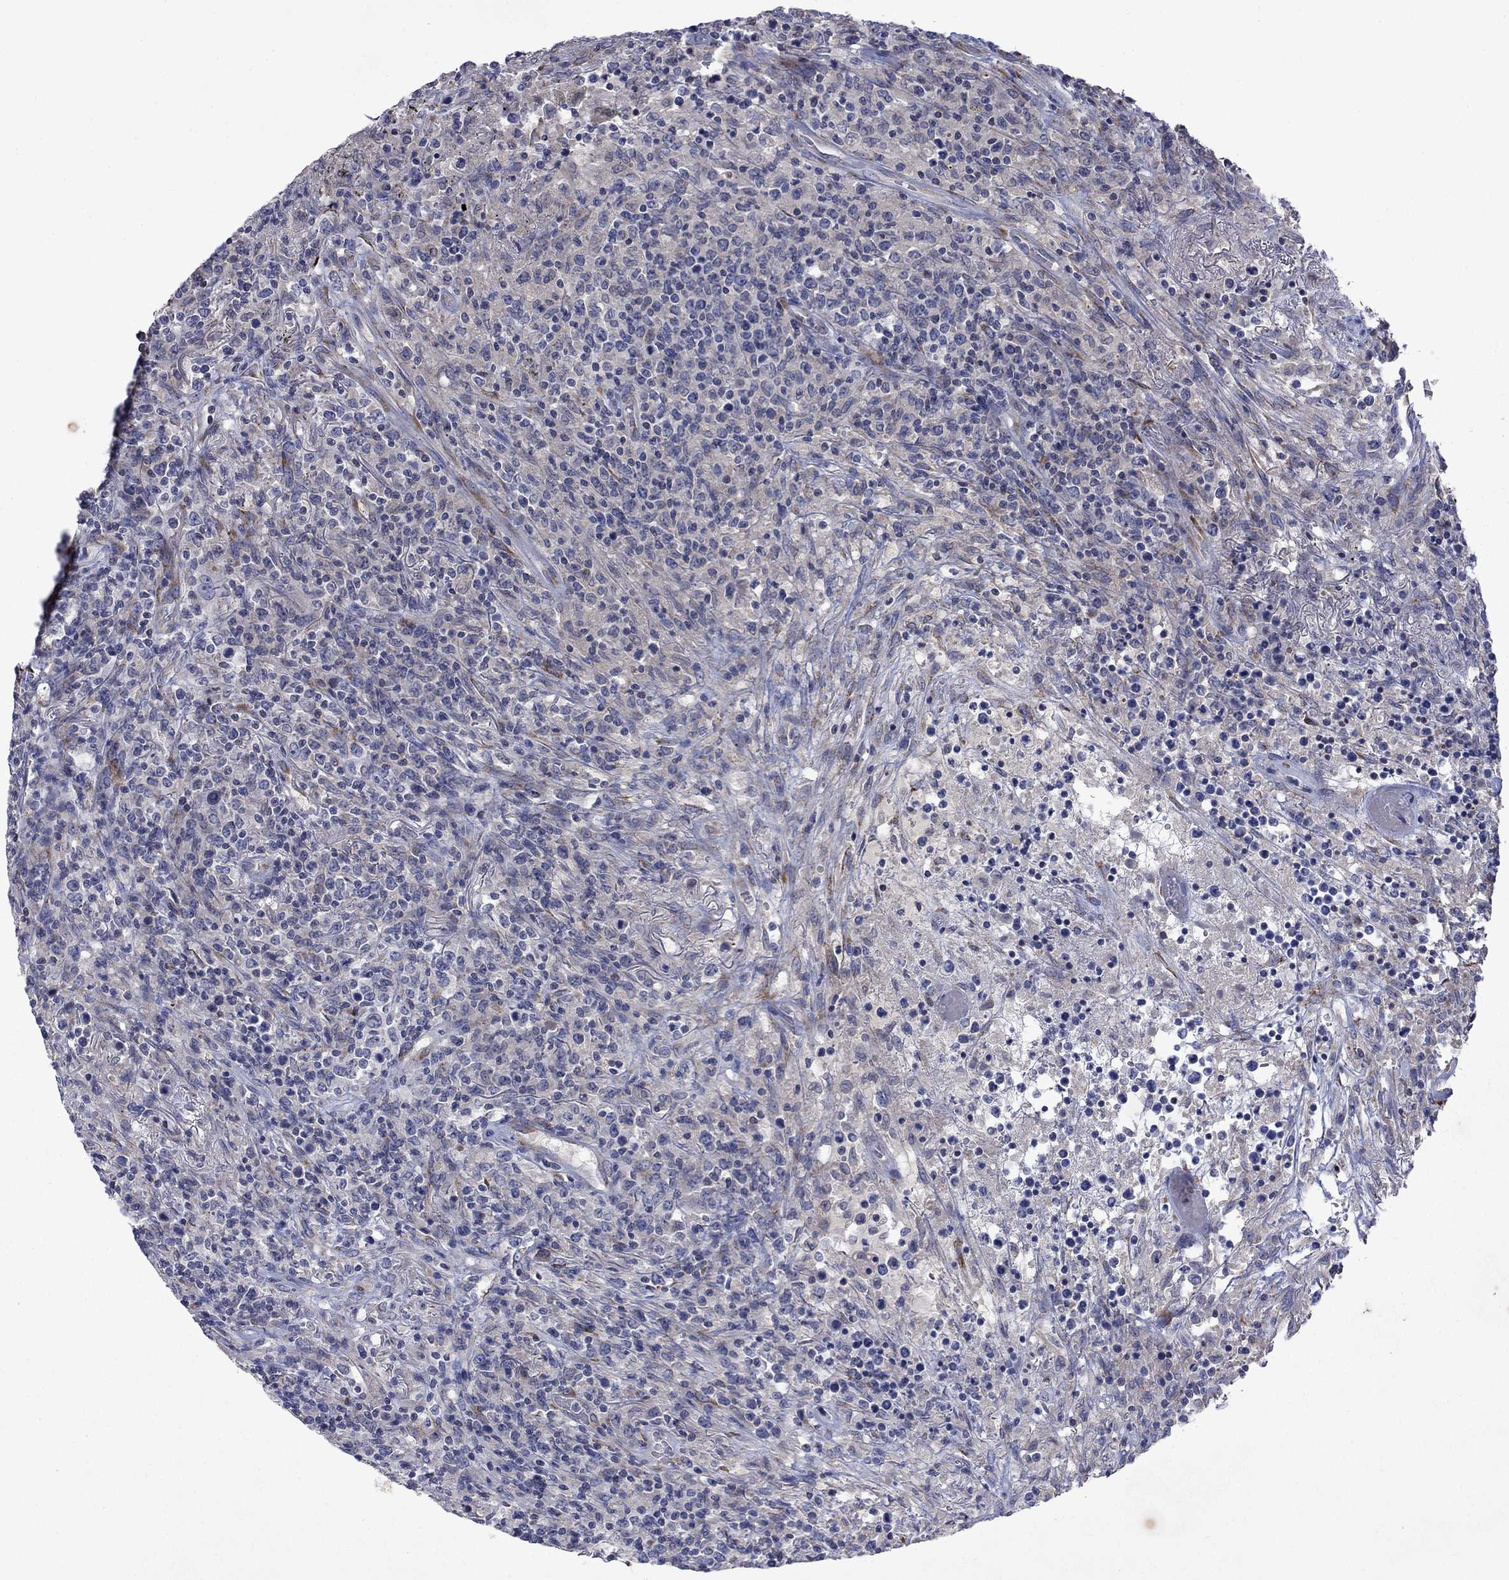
{"staining": {"intensity": "negative", "quantity": "none", "location": "none"}, "tissue": "lymphoma", "cell_type": "Tumor cells", "image_type": "cancer", "snomed": [{"axis": "morphology", "description": "Malignant lymphoma, non-Hodgkin's type, High grade"}, {"axis": "topography", "description": "Lung"}], "caption": "DAB (3,3'-diaminobenzidine) immunohistochemical staining of lymphoma shows no significant staining in tumor cells.", "gene": "TMEM97", "patient": {"sex": "male", "age": 79}}